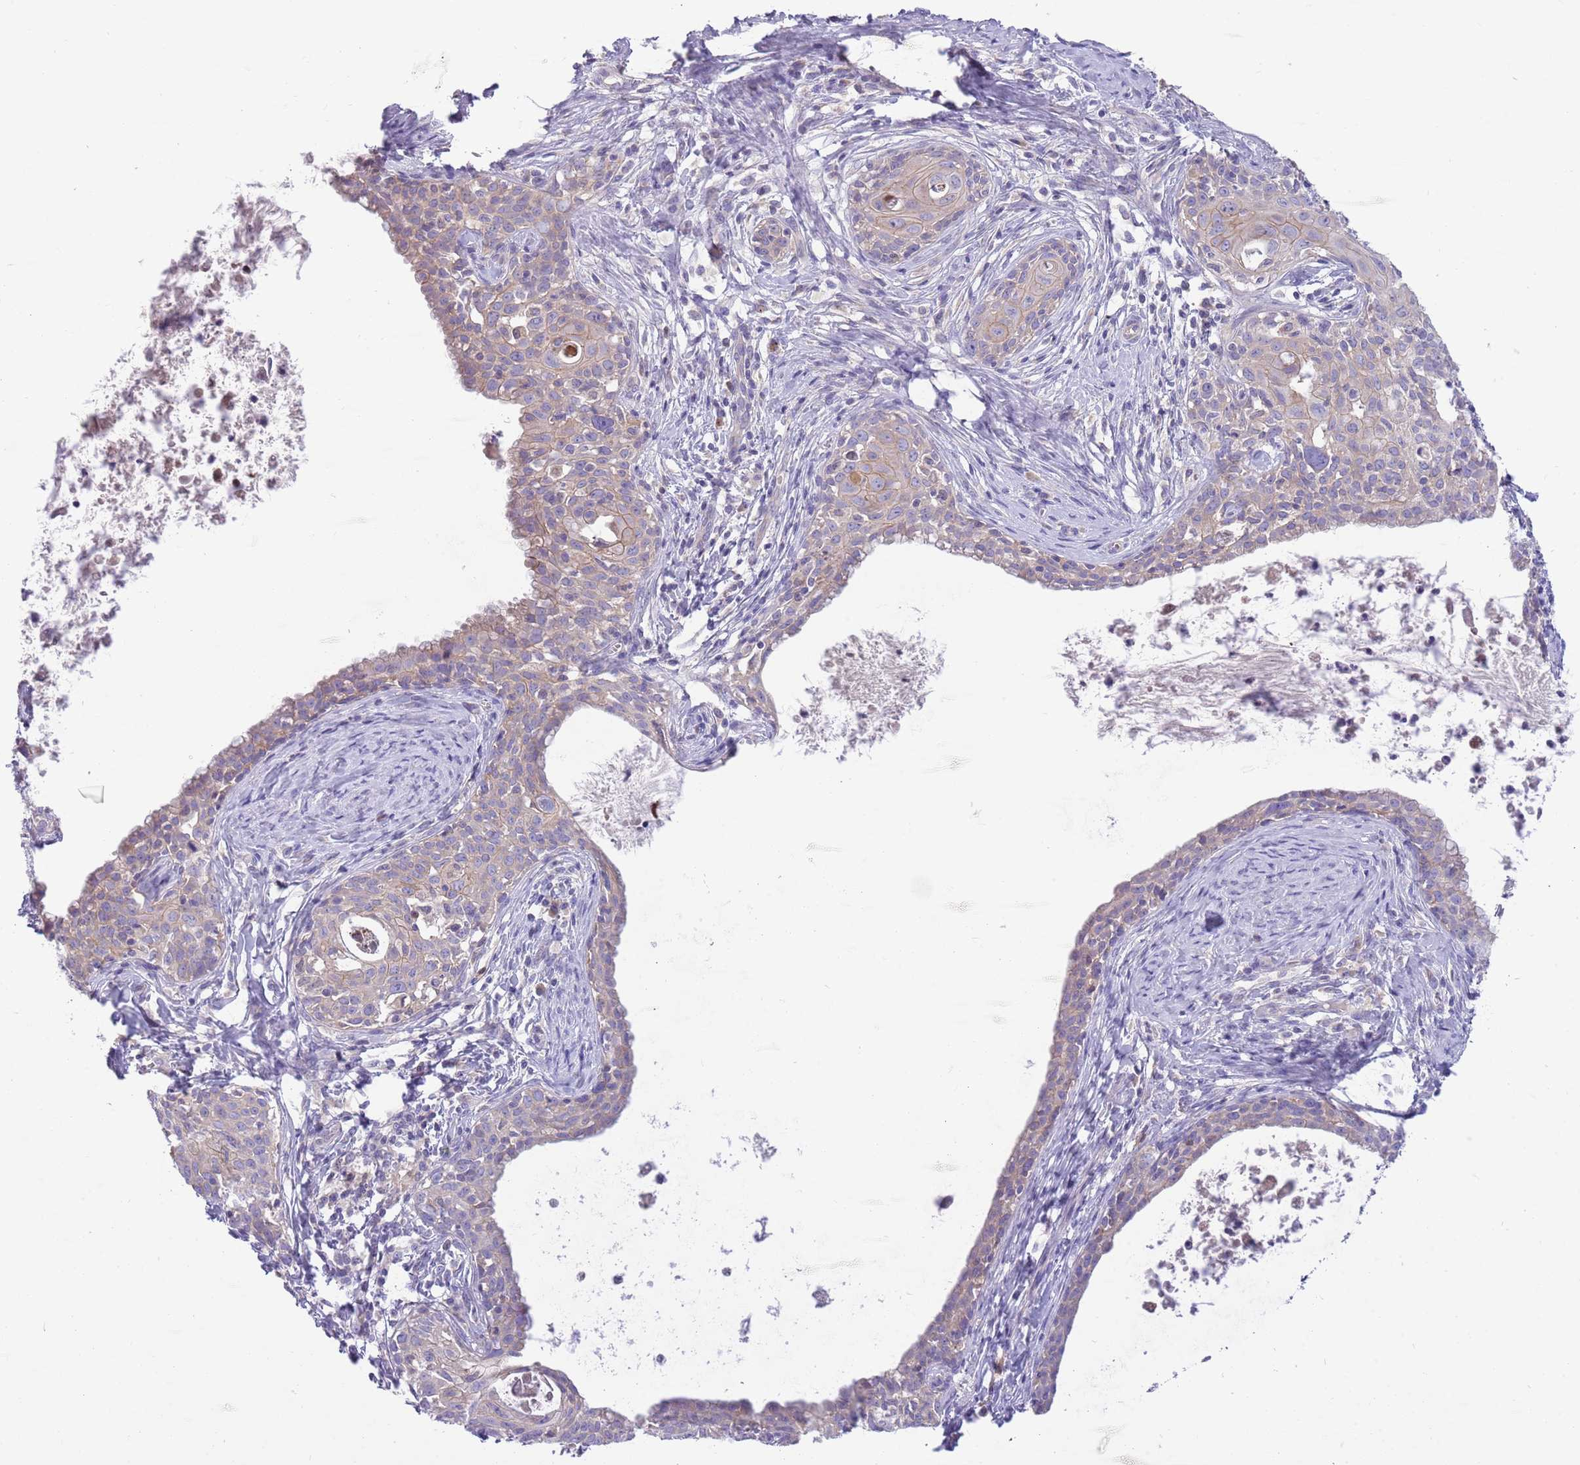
{"staining": {"intensity": "weak", "quantity": "25%-75%", "location": "cytoplasmic/membranous"}, "tissue": "cervical cancer", "cell_type": "Tumor cells", "image_type": "cancer", "snomed": [{"axis": "morphology", "description": "Squamous cell carcinoma, NOS"}, {"axis": "topography", "description": "Cervix"}], "caption": "The histopathology image demonstrates staining of squamous cell carcinoma (cervical), revealing weak cytoplasmic/membranous protein expression (brown color) within tumor cells.", "gene": "DDHD1", "patient": {"sex": "female", "age": 52}}